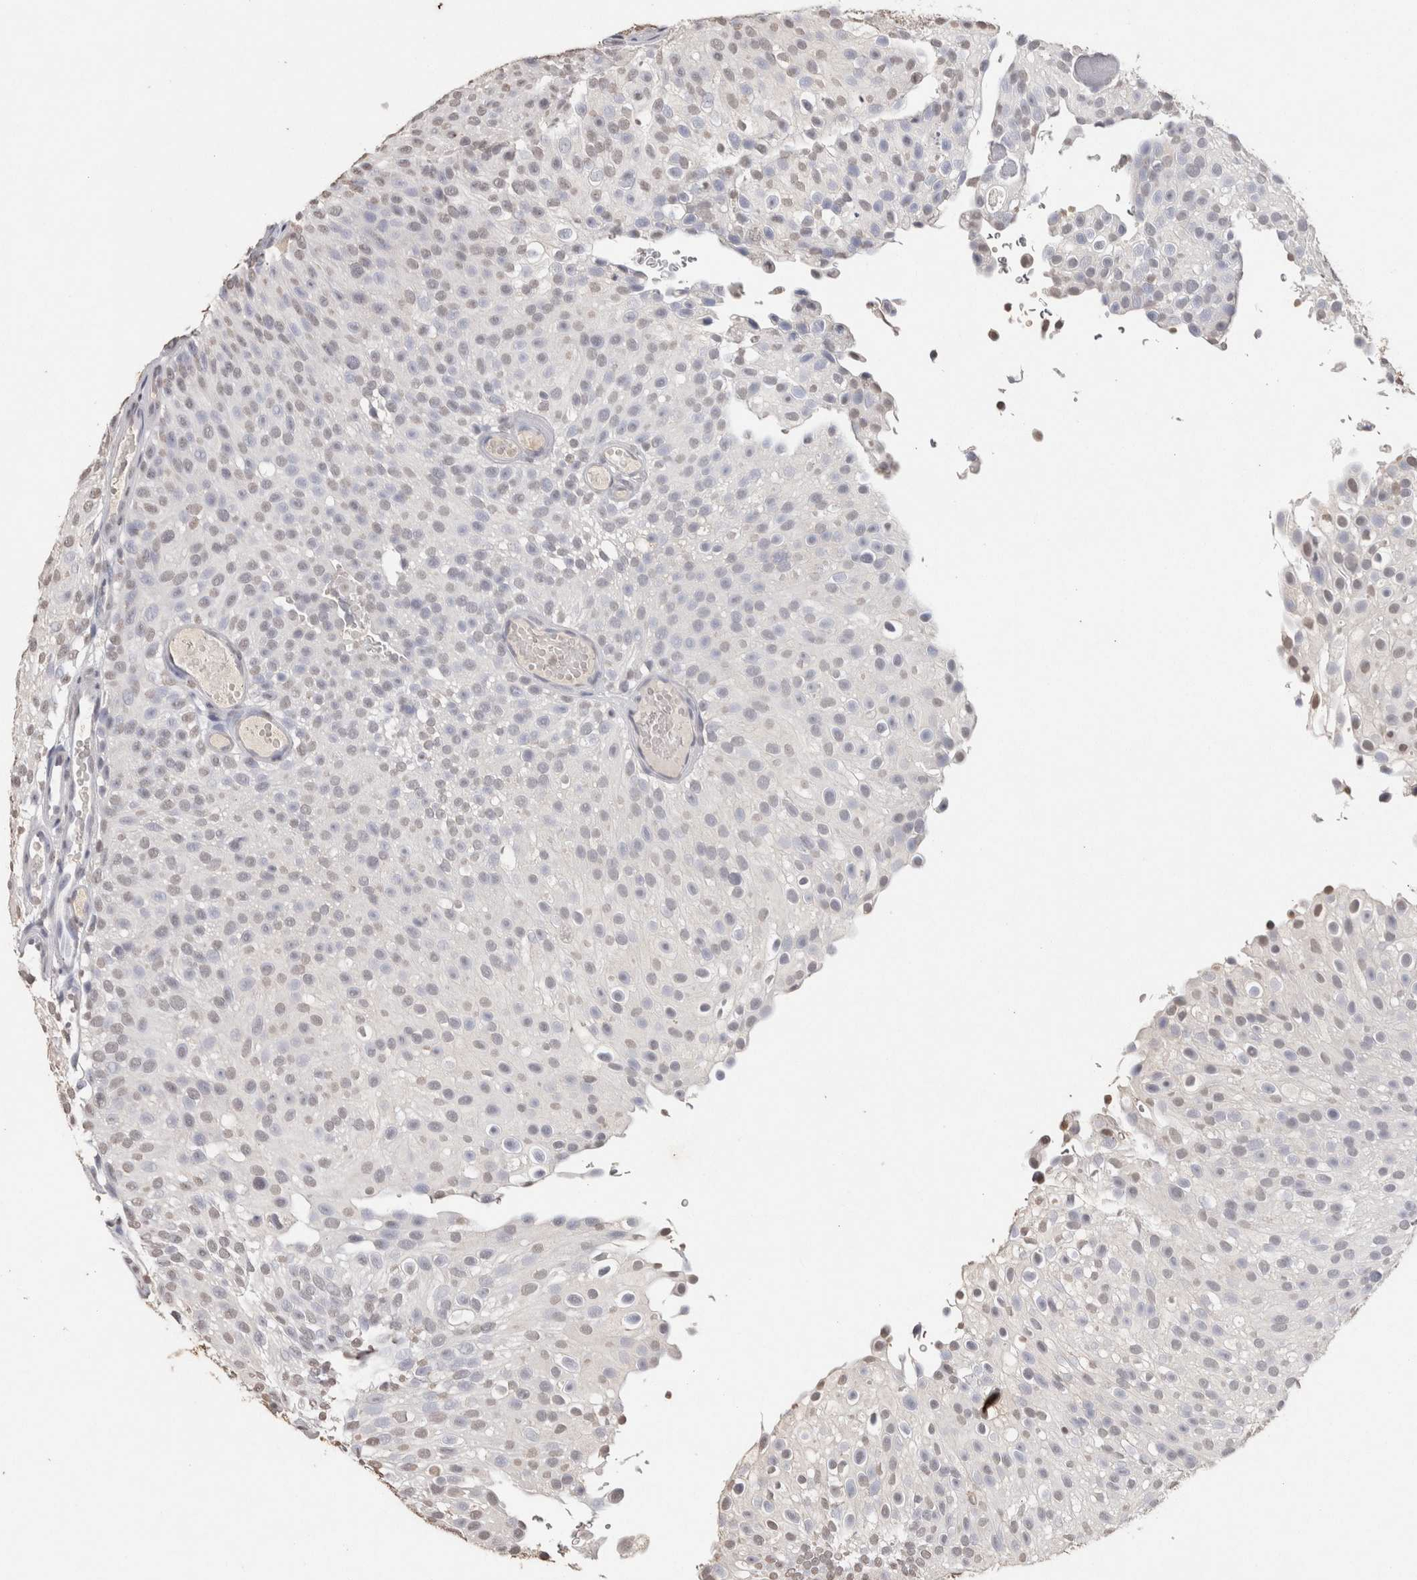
{"staining": {"intensity": "weak", "quantity": "<25%", "location": "nuclear"}, "tissue": "urothelial cancer", "cell_type": "Tumor cells", "image_type": "cancer", "snomed": [{"axis": "morphology", "description": "Urothelial carcinoma, Low grade"}, {"axis": "topography", "description": "Urinary bladder"}], "caption": "This is an immunohistochemistry (IHC) image of urothelial cancer. There is no staining in tumor cells.", "gene": "LGALS2", "patient": {"sex": "male", "age": 78}}